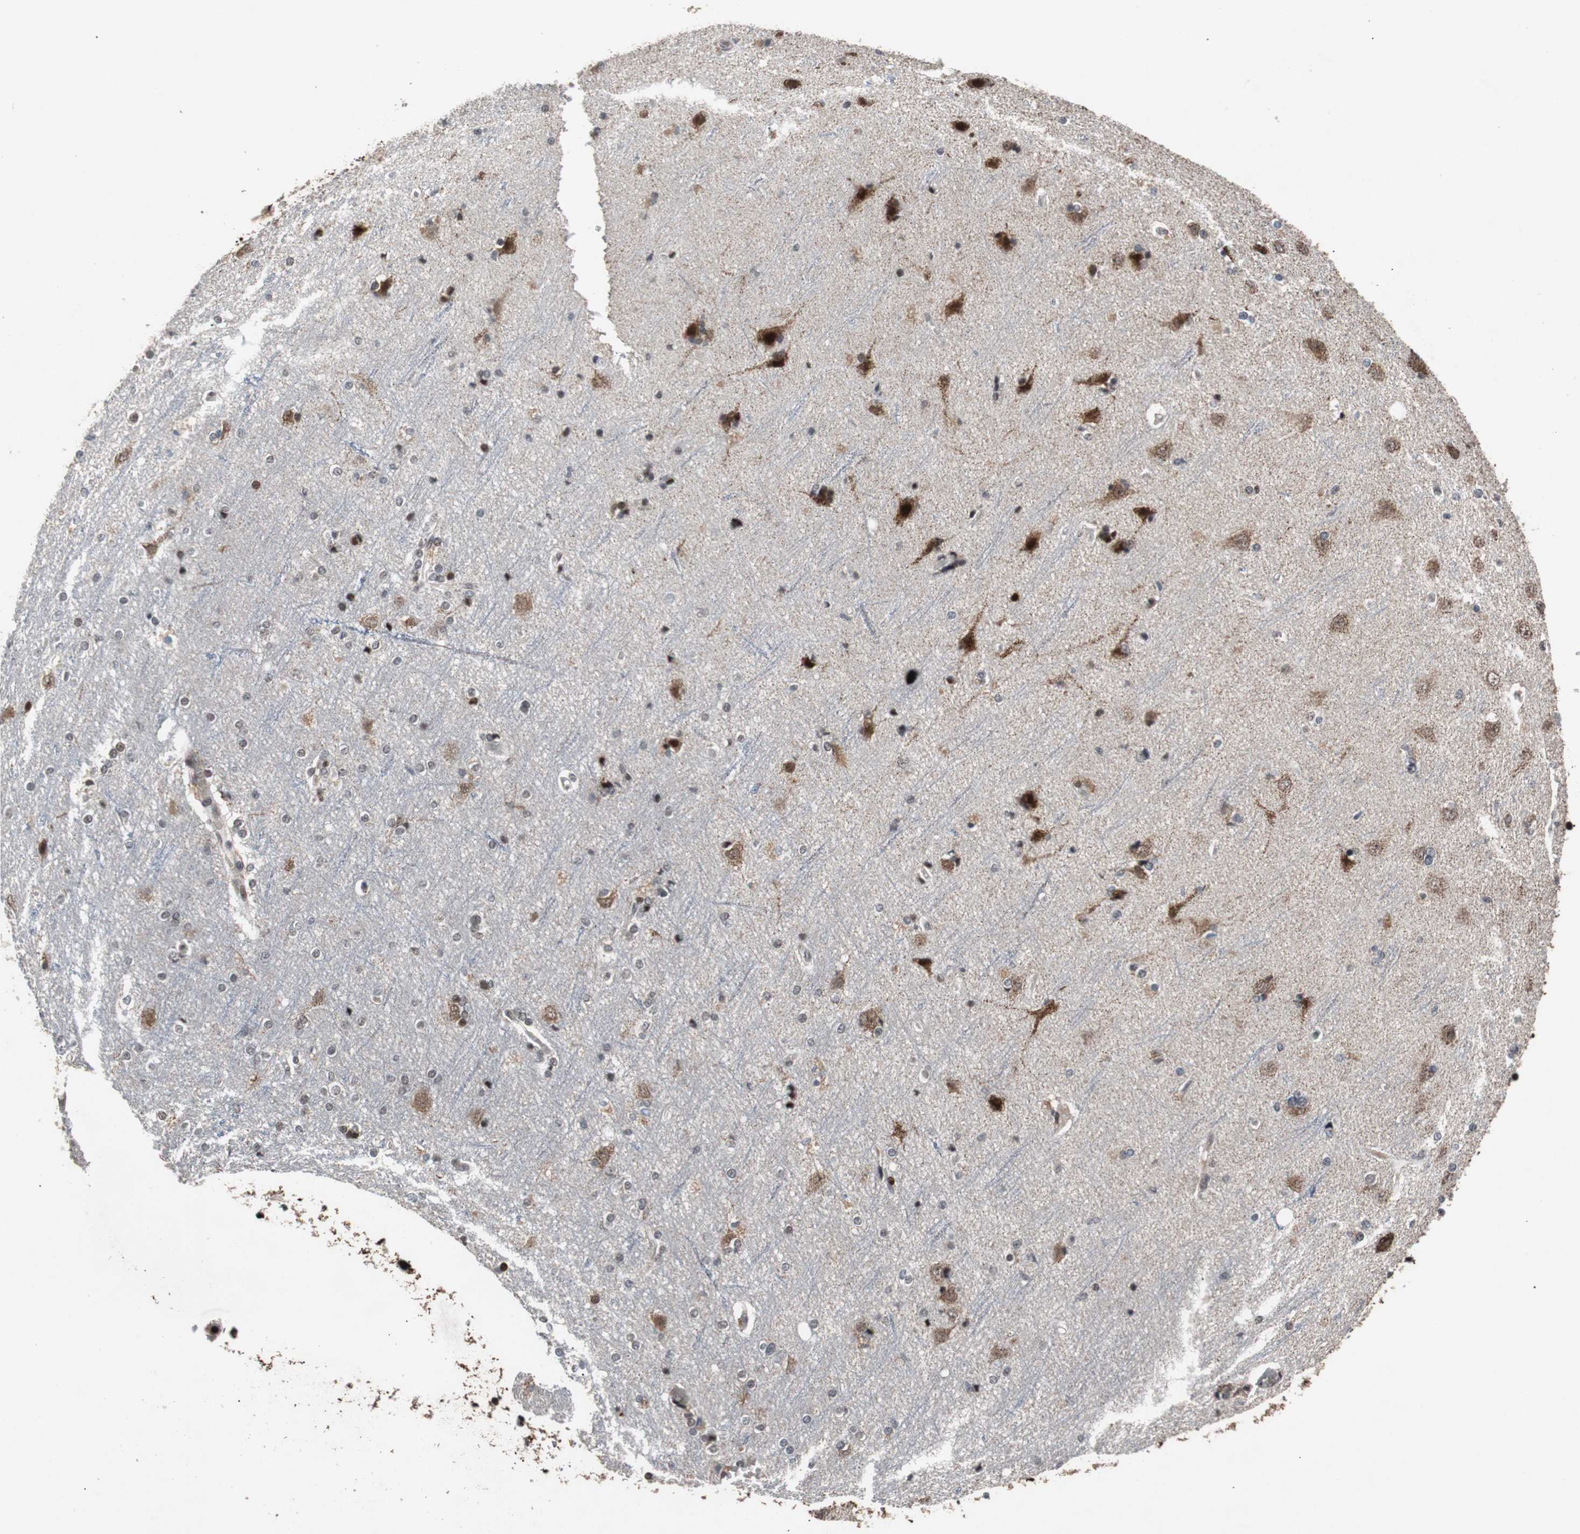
{"staining": {"intensity": "strong", "quantity": "25%-75%", "location": "nuclear"}, "tissue": "cerebral cortex", "cell_type": "Endothelial cells", "image_type": "normal", "snomed": [{"axis": "morphology", "description": "Normal tissue, NOS"}, {"axis": "topography", "description": "Cerebral cortex"}], "caption": "IHC (DAB (3,3'-diaminobenzidine)) staining of benign cerebral cortex reveals strong nuclear protein staining in approximately 25%-75% of endothelial cells. The staining was performed using DAB (3,3'-diaminobenzidine), with brown indicating positive protein expression. Nuclei are stained blue with hematoxylin.", "gene": "NBL1", "patient": {"sex": "female", "age": 54}}